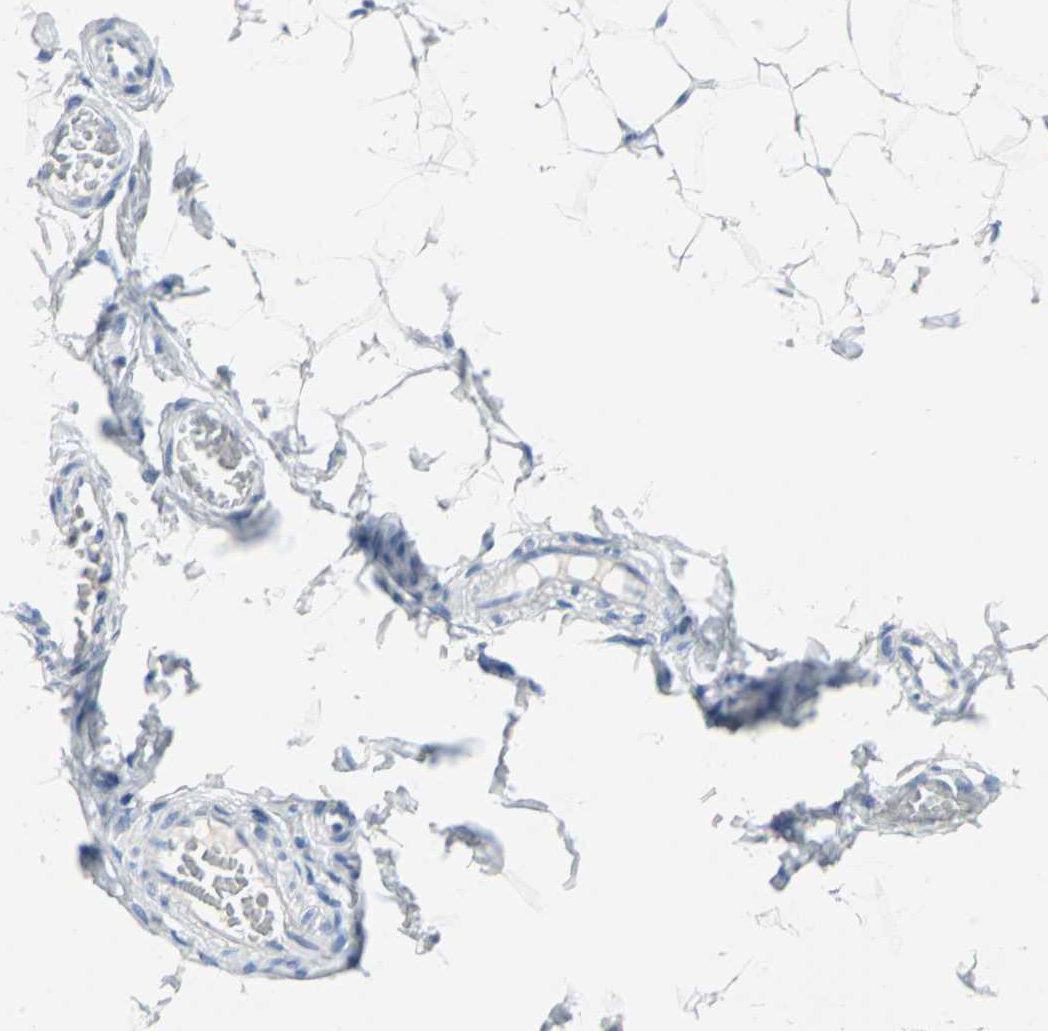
{"staining": {"intensity": "negative", "quantity": "none", "location": "none"}, "tissue": "adipose tissue", "cell_type": "Adipocytes", "image_type": "normal", "snomed": [{"axis": "morphology", "description": "Normal tissue, NOS"}, {"axis": "topography", "description": "Soft tissue"}], "caption": "This is an immunohistochemistry image of normal human adipose tissue. There is no positivity in adipocytes.", "gene": "SFN", "patient": {"sex": "male", "age": 26}}